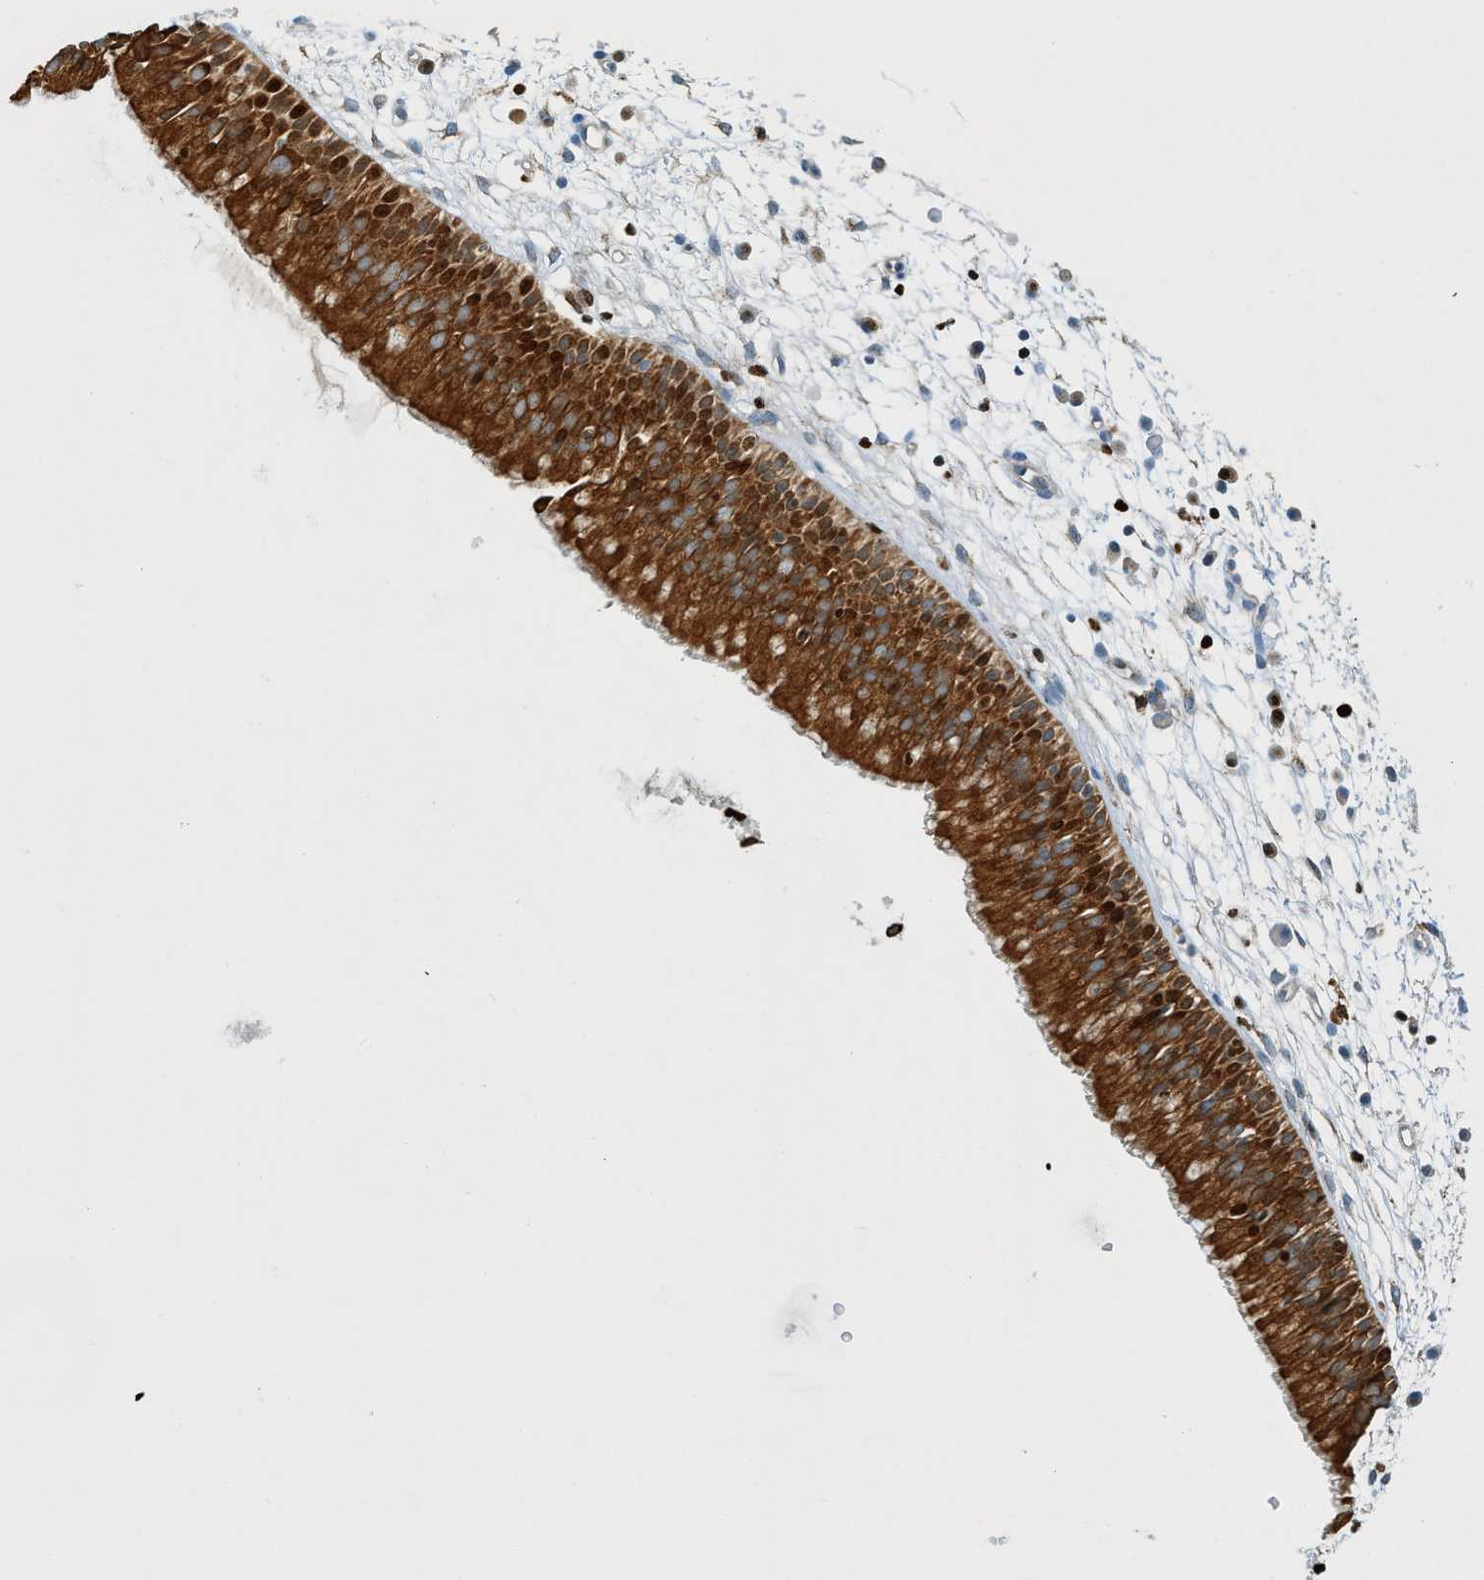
{"staining": {"intensity": "strong", "quantity": ">75%", "location": "cytoplasmic/membranous"}, "tissue": "nasopharynx", "cell_type": "Respiratory epithelial cells", "image_type": "normal", "snomed": [{"axis": "morphology", "description": "Normal tissue, NOS"}, {"axis": "topography", "description": "Nasopharynx"}], "caption": "Protein staining displays strong cytoplasmic/membranous positivity in about >75% of respiratory epithelial cells in unremarkable nasopharynx. The staining was performed using DAB (3,3'-diaminobenzidine) to visualize the protein expression in brown, while the nuclei were stained in blue with hematoxylin (Magnification: 20x).", "gene": "SH3D19", "patient": {"sex": "male", "age": 21}}